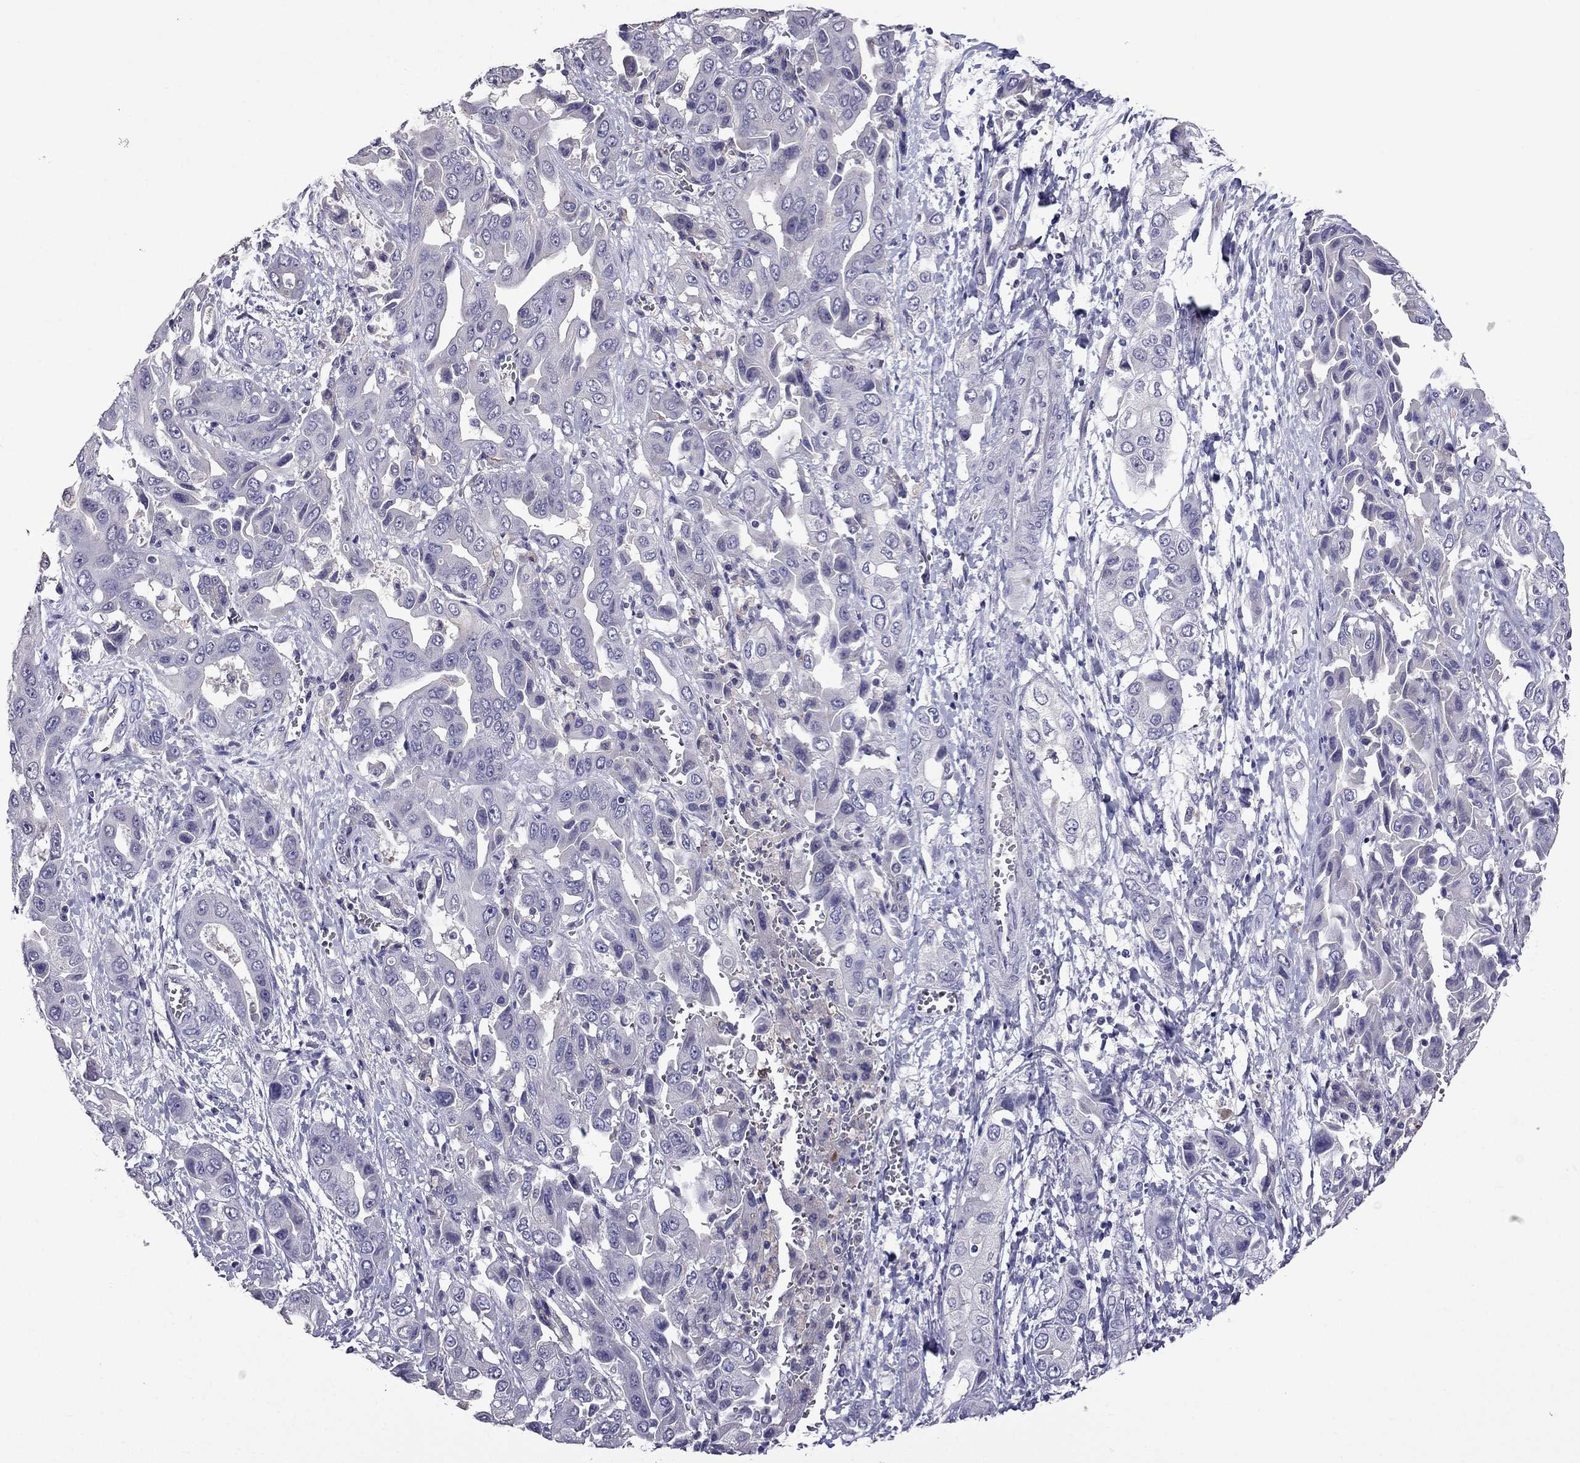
{"staining": {"intensity": "negative", "quantity": "none", "location": "none"}, "tissue": "liver cancer", "cell_type": "Tumor cells", "image_type": "cancer", "snomed": [{"axis": "morphology", "description": "Cholangiocarcinoma"}, {"axis": "topography", "description": "Liver"}], "caption": "DAB immunohistochemical staining of human cholangiocarcinoma (liver) demonstrates no significant positivity in tumor cells.", "gene": "AQP9", "patient": {"sex": "female", "age": 52}}